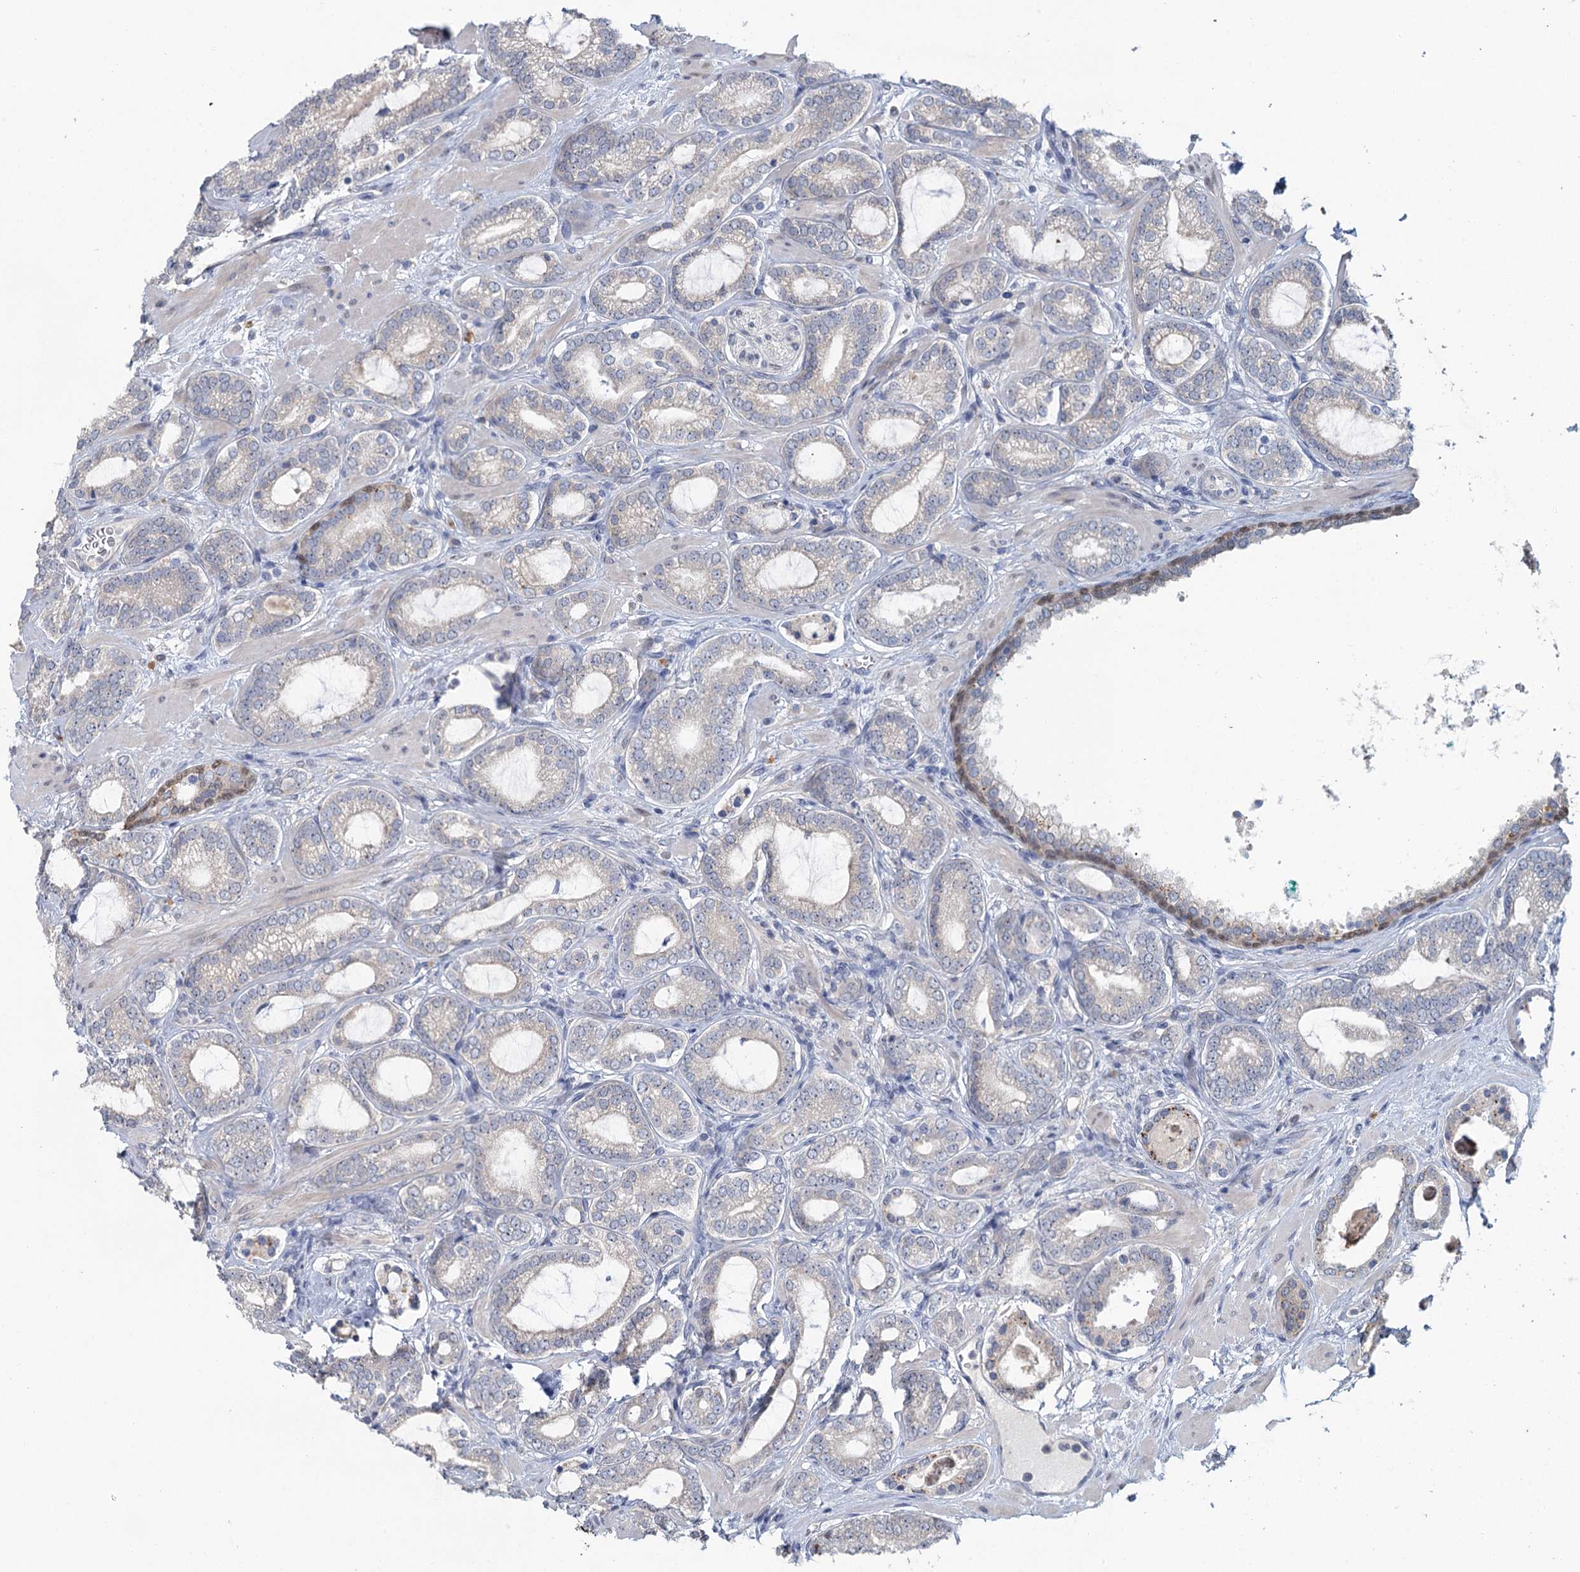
{"staining": {"intensity": "negative", "quantity": "none", "location": "none"}, "tissue": "prostate cancer", "cell_type": "Tumor cells", "image_type": "cancer", "snomed": [{"axis": "morphology", "description": "Adenocarcinoma, High grade"}, {"axis": "topography", "description": "Prostate"}], "caption": "Immunohistochemical staining of human prostate cancer displays no significant positivity in tumor cells.", "gene": "MYO7B", "patient": {"sex": "male", "age": 60}}